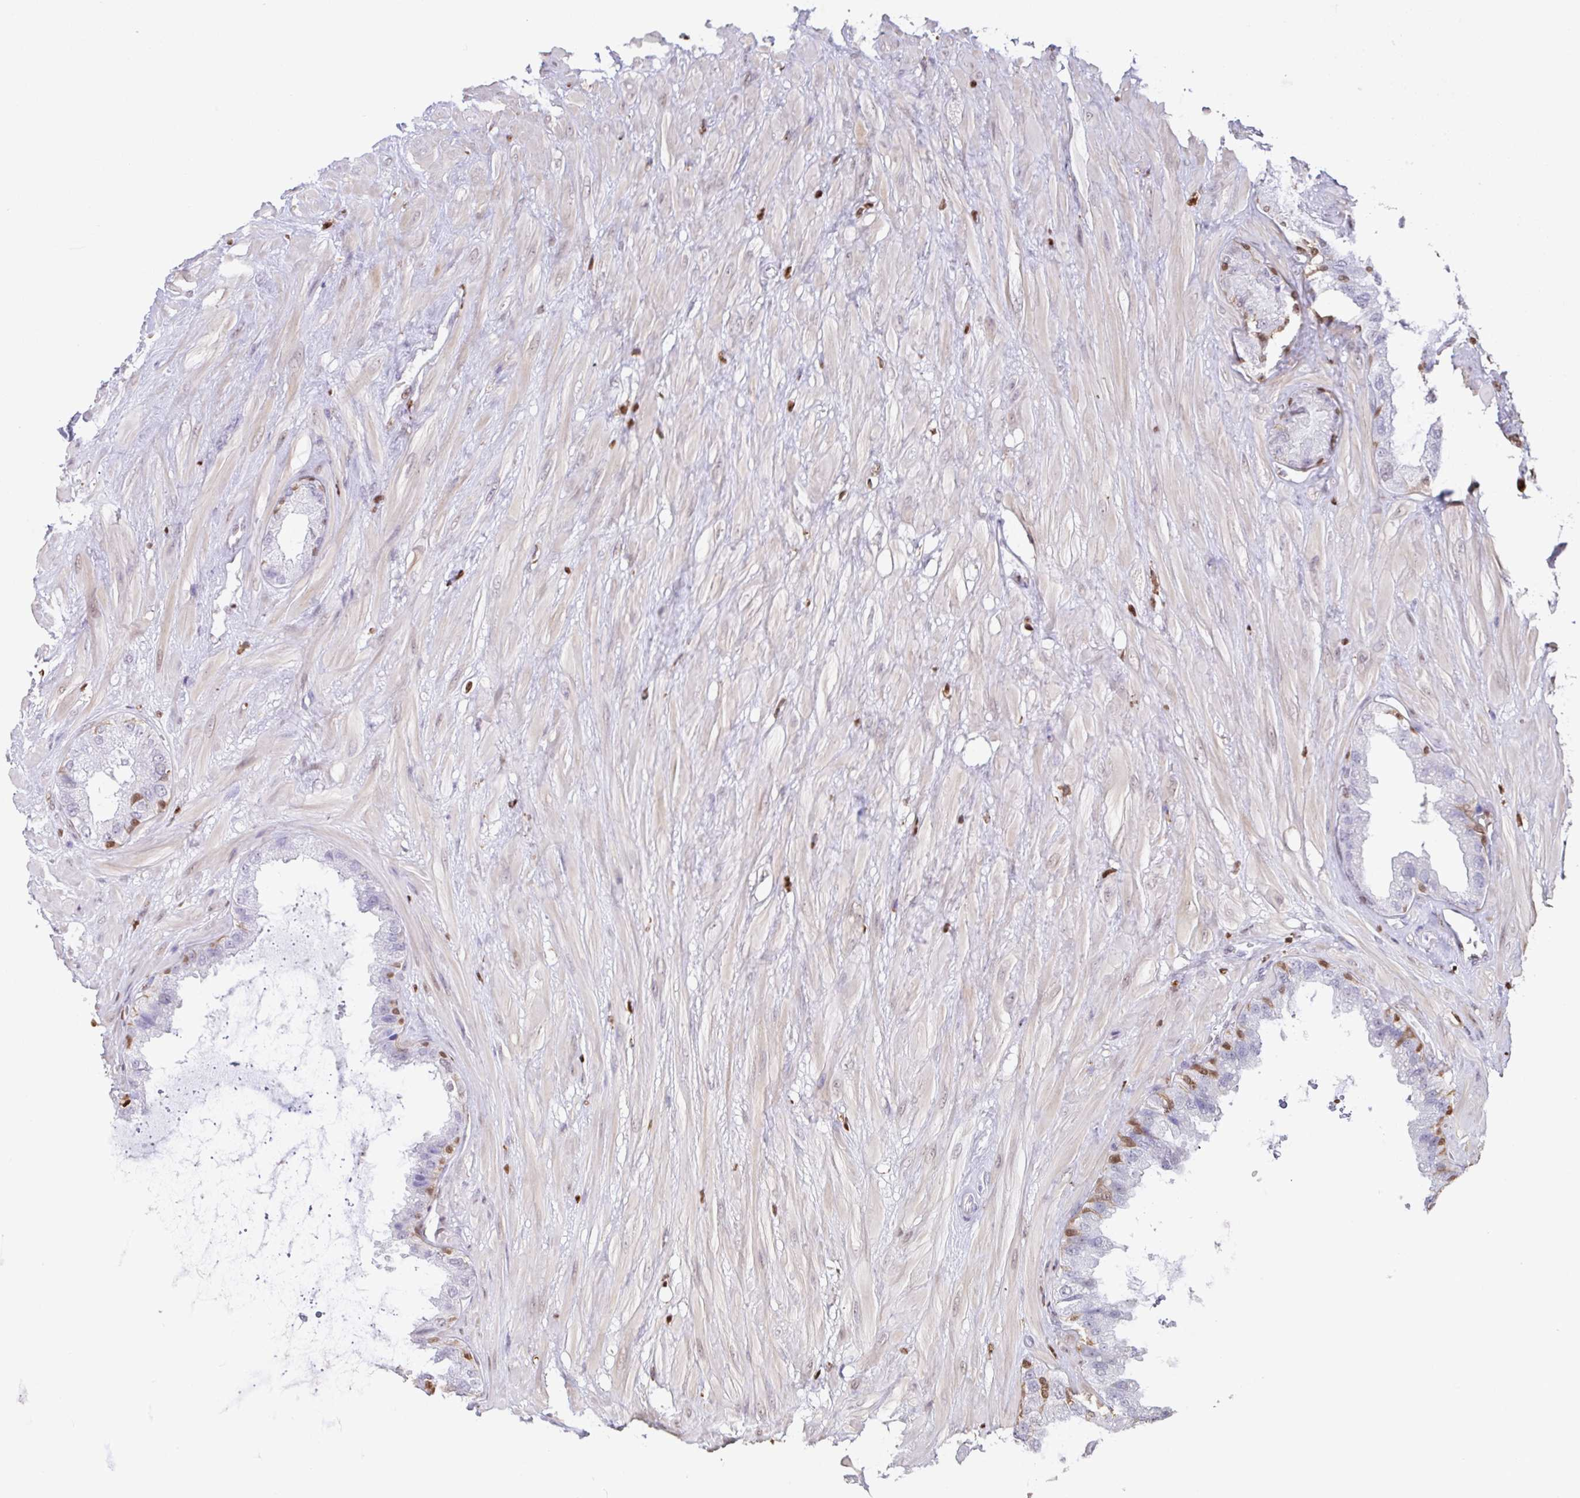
{"staining": {"intensity": "moderate", "quantity": "25%-75%", "location": "nuclear"}, "tissue": "seminal vesicle", "cell_type": "Glandular cells", "image_type": "normal", "snomed": [{"axis": "morphology", "description": "Normal tissue, NOS"}, {"axis": "topography", "description": "Seminal veicle"}, {"axis": "topography", "description": "Peripheral nerve tissue"}], "caption": "About 25%-75% of glandular cells in normal human seminal vesicle display moderate nuclear protein staining as visualized by brown immunohistochemical staining.", "gene": "BTBD10", "patient": {"sex": "male", "age": 76}}